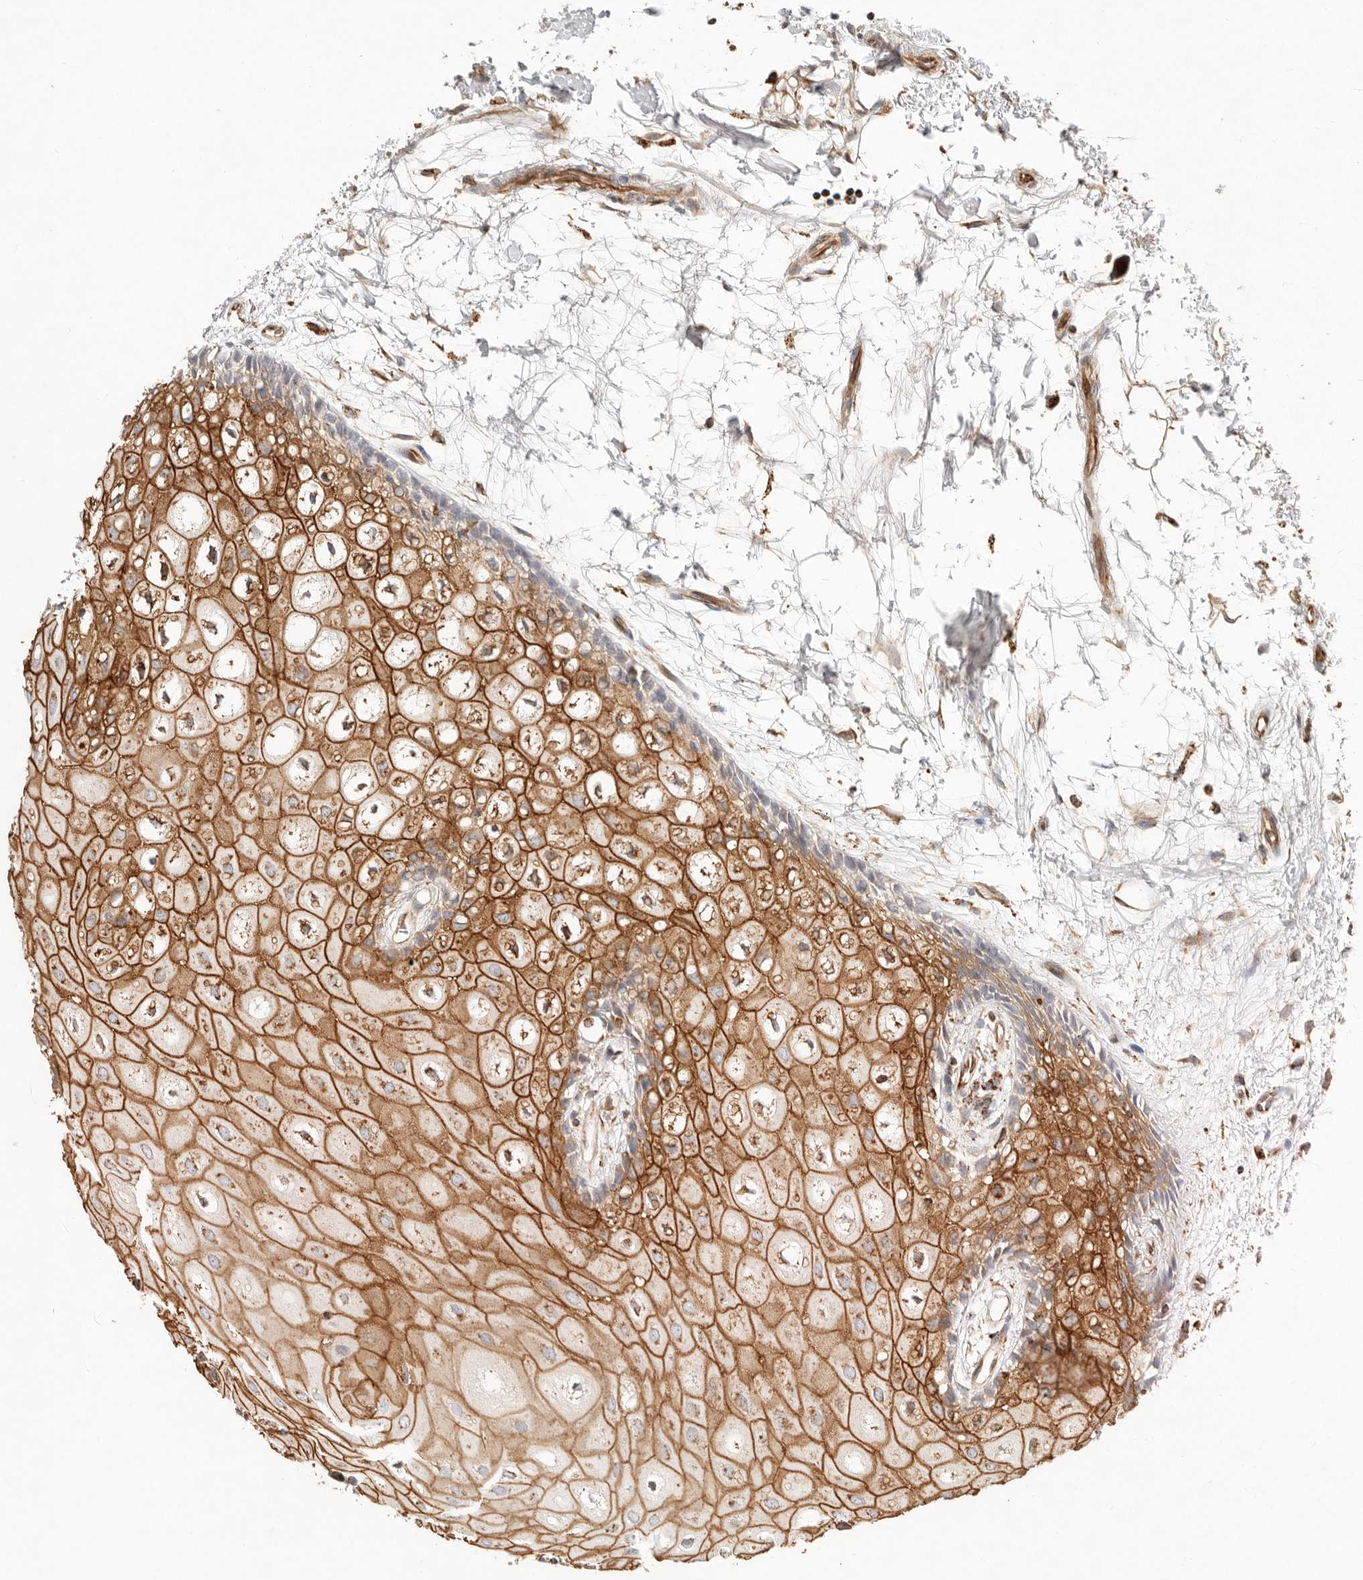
{"staining": {"intensity": "strong", "quantity": ">75%", "location": "cytoplasmic/membranous"}, "tissue": "oral mucosa", "cell_type": "Squamous epithelial cells", "image_type": "normal", "snomed": [{"axis": "morphology", "description": "Normal tissue, NOS"}, {"axis": "topography", "description": "Skeletal muscle"}, {"axis": "topography", "description": "Oral tissue"}, {"axis": "topography", "description": "Peripheral nerve tissue"}], "caption": "Immunohistochemistry (IHC) of unremarkable human oral mucosa demonstrates high levels of strong cytoplasmic/membranous positivity in approximately >75% of squamous epithelial cells.", "gene": "ARHGEF10L", "patient": {"sex": "female", "age": 84}}